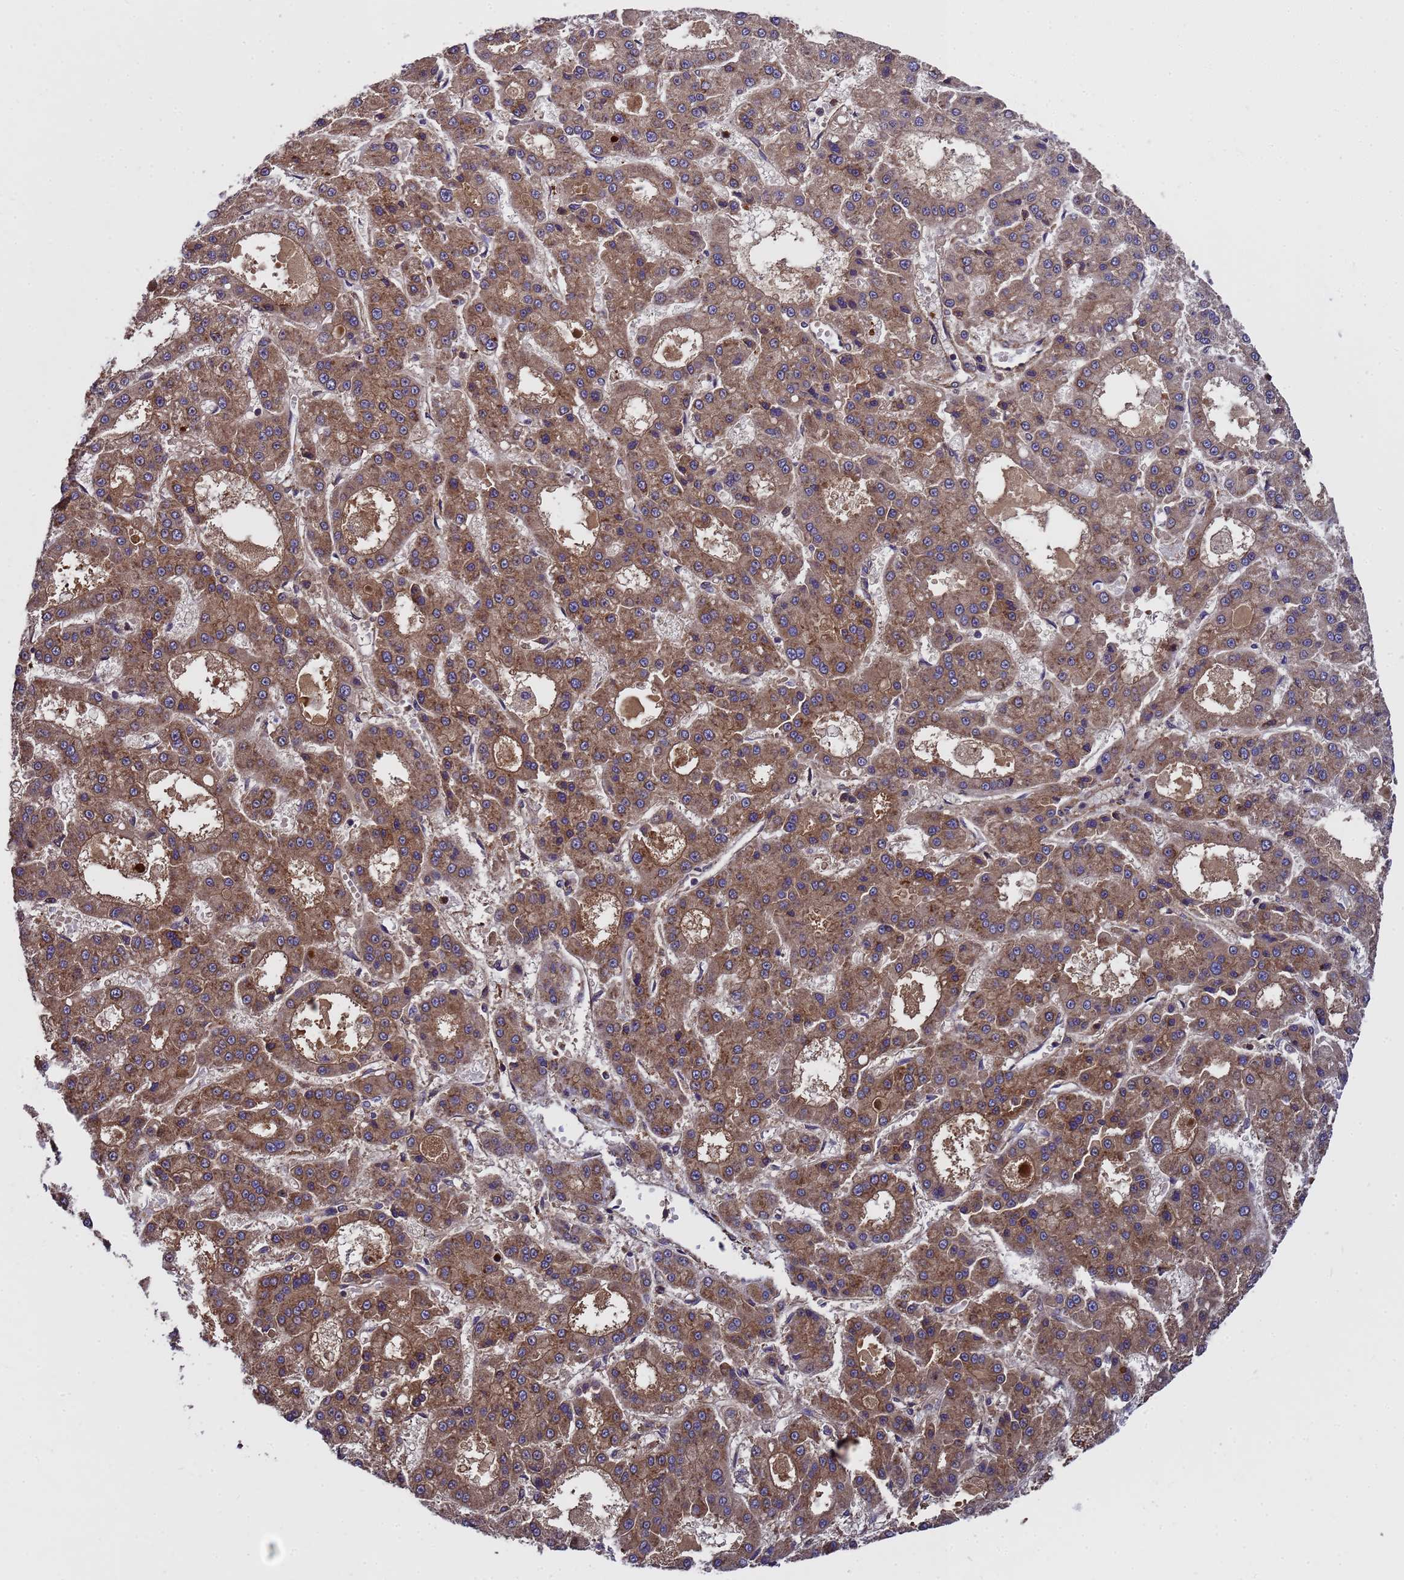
{"staining": {"intensity": "moderate", "quantity": ">75%", "location": "cytoplasmic/membranous"}, "tissue": "liver cancer", "cell_type": "Tumor cells", "image_type": "cancer", "snomed": [{"axis": "morphology", "description": "Carcinoma, Hepatocellular, NOS"}, {"axis": "topography", "description": "Liver"}], "caption": "Liver cancer (hepatocellular carcinoma) was stained to show a protein in brown. There is medium levels of moderate cytoplasmic/membranous expression in about >75% of tumor cells.", "gene": "GSTCD", "patient": {"sex": "male", "age": 70}}